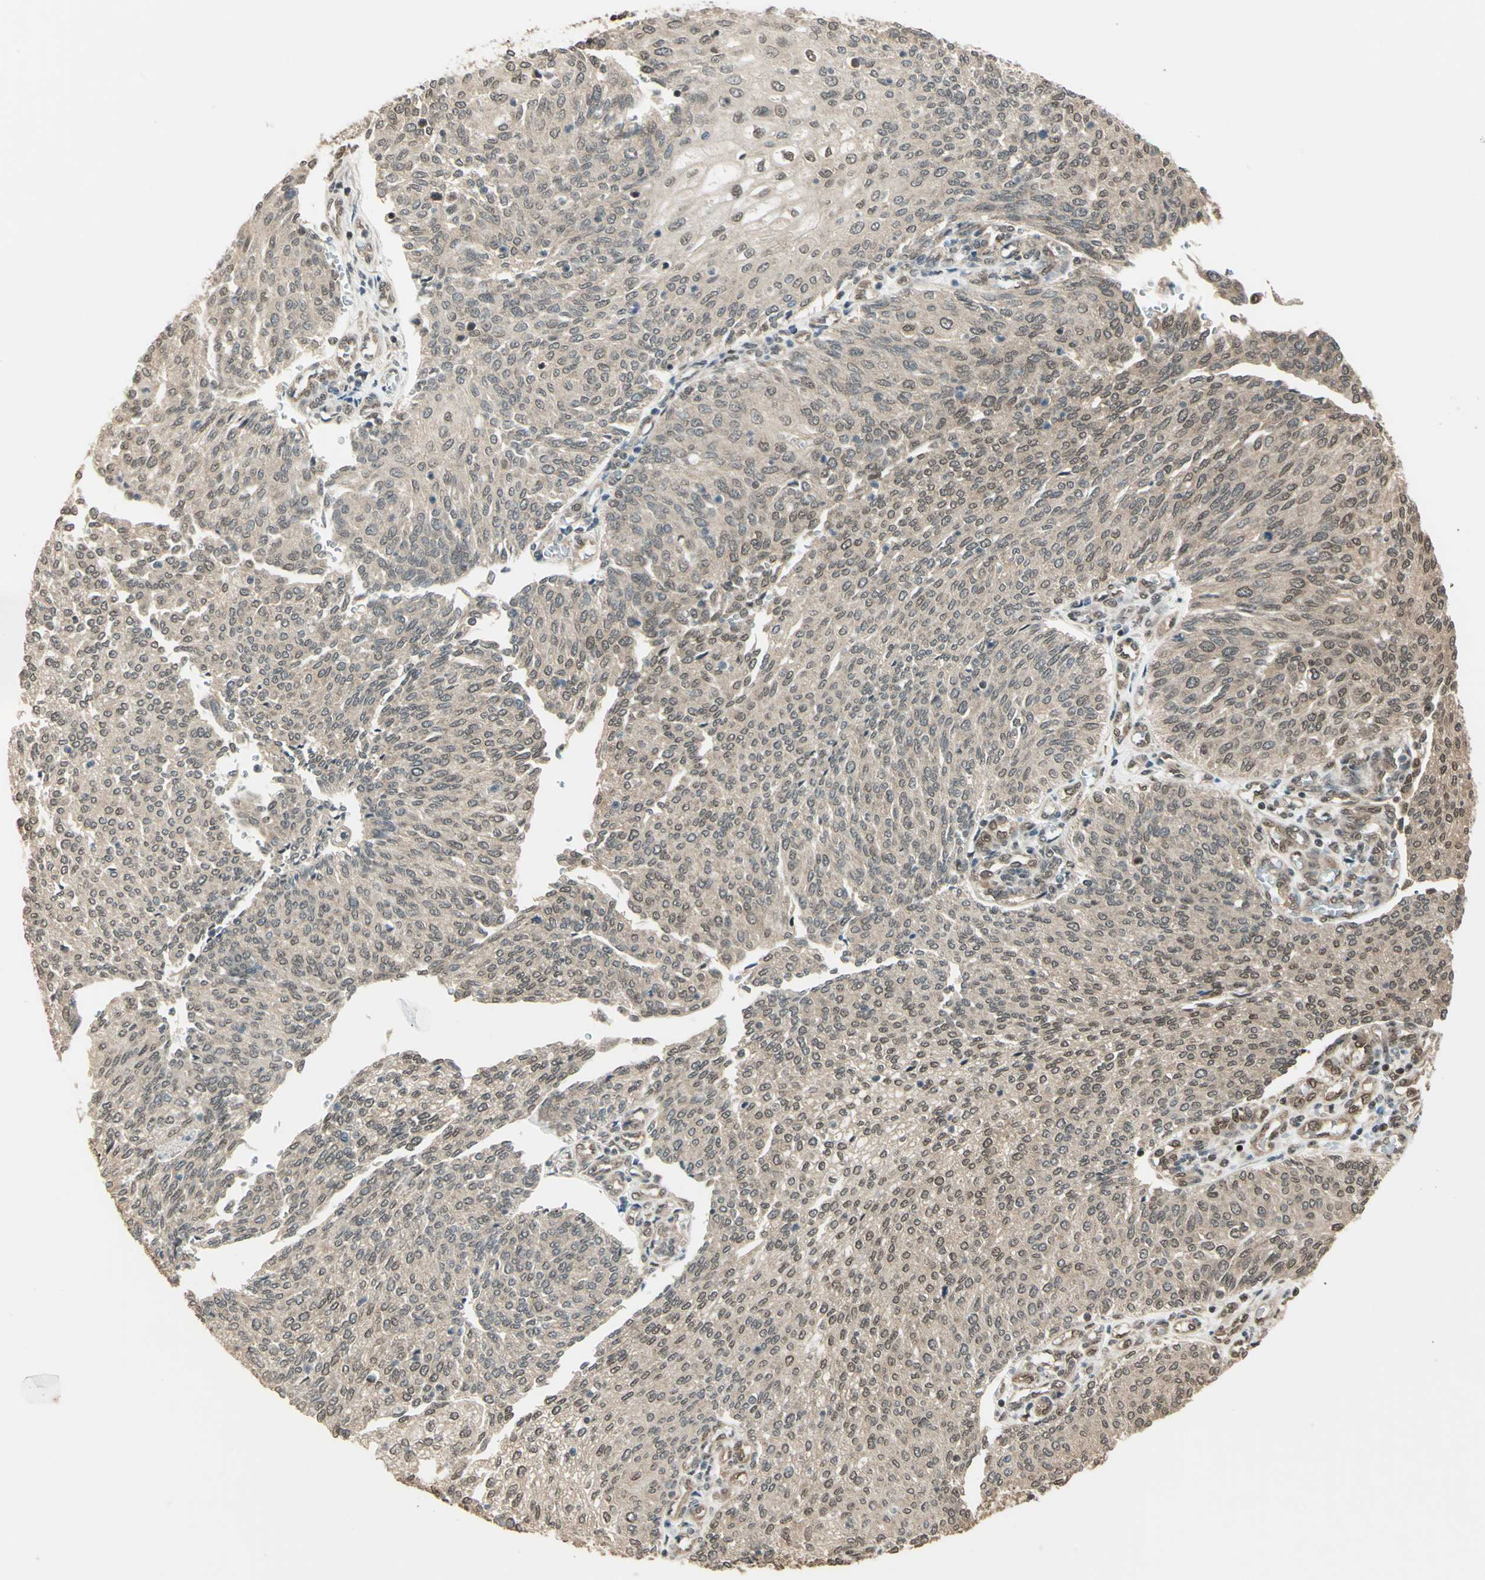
{"staining": {"intensity": "moderate", "quantity": ">75%", "location": "cytoplasmic/membranous,nuclear"}, "tissue": "urothelial cancer", "cell_type": "Tumor cells", "image_type": "cancer", "snomed": [{"axis": "morphology", "description": "Urothelial carcinoma, Low grade"}, {"axis": "topography", "description": "Urinary bladder"}], "caption": "Urothelial cancer stained with DAB (3,3'-diaminobenzidine) IHC reveals medium levels of moderate cytoplasmic/membranous and nuclear positivity in about >75% of tumor cells. (DAB = brown stain, brightfield microscopy at high magnification).", "gene": "PSMC3", "patient": {"sex": "female", "age": 79}}